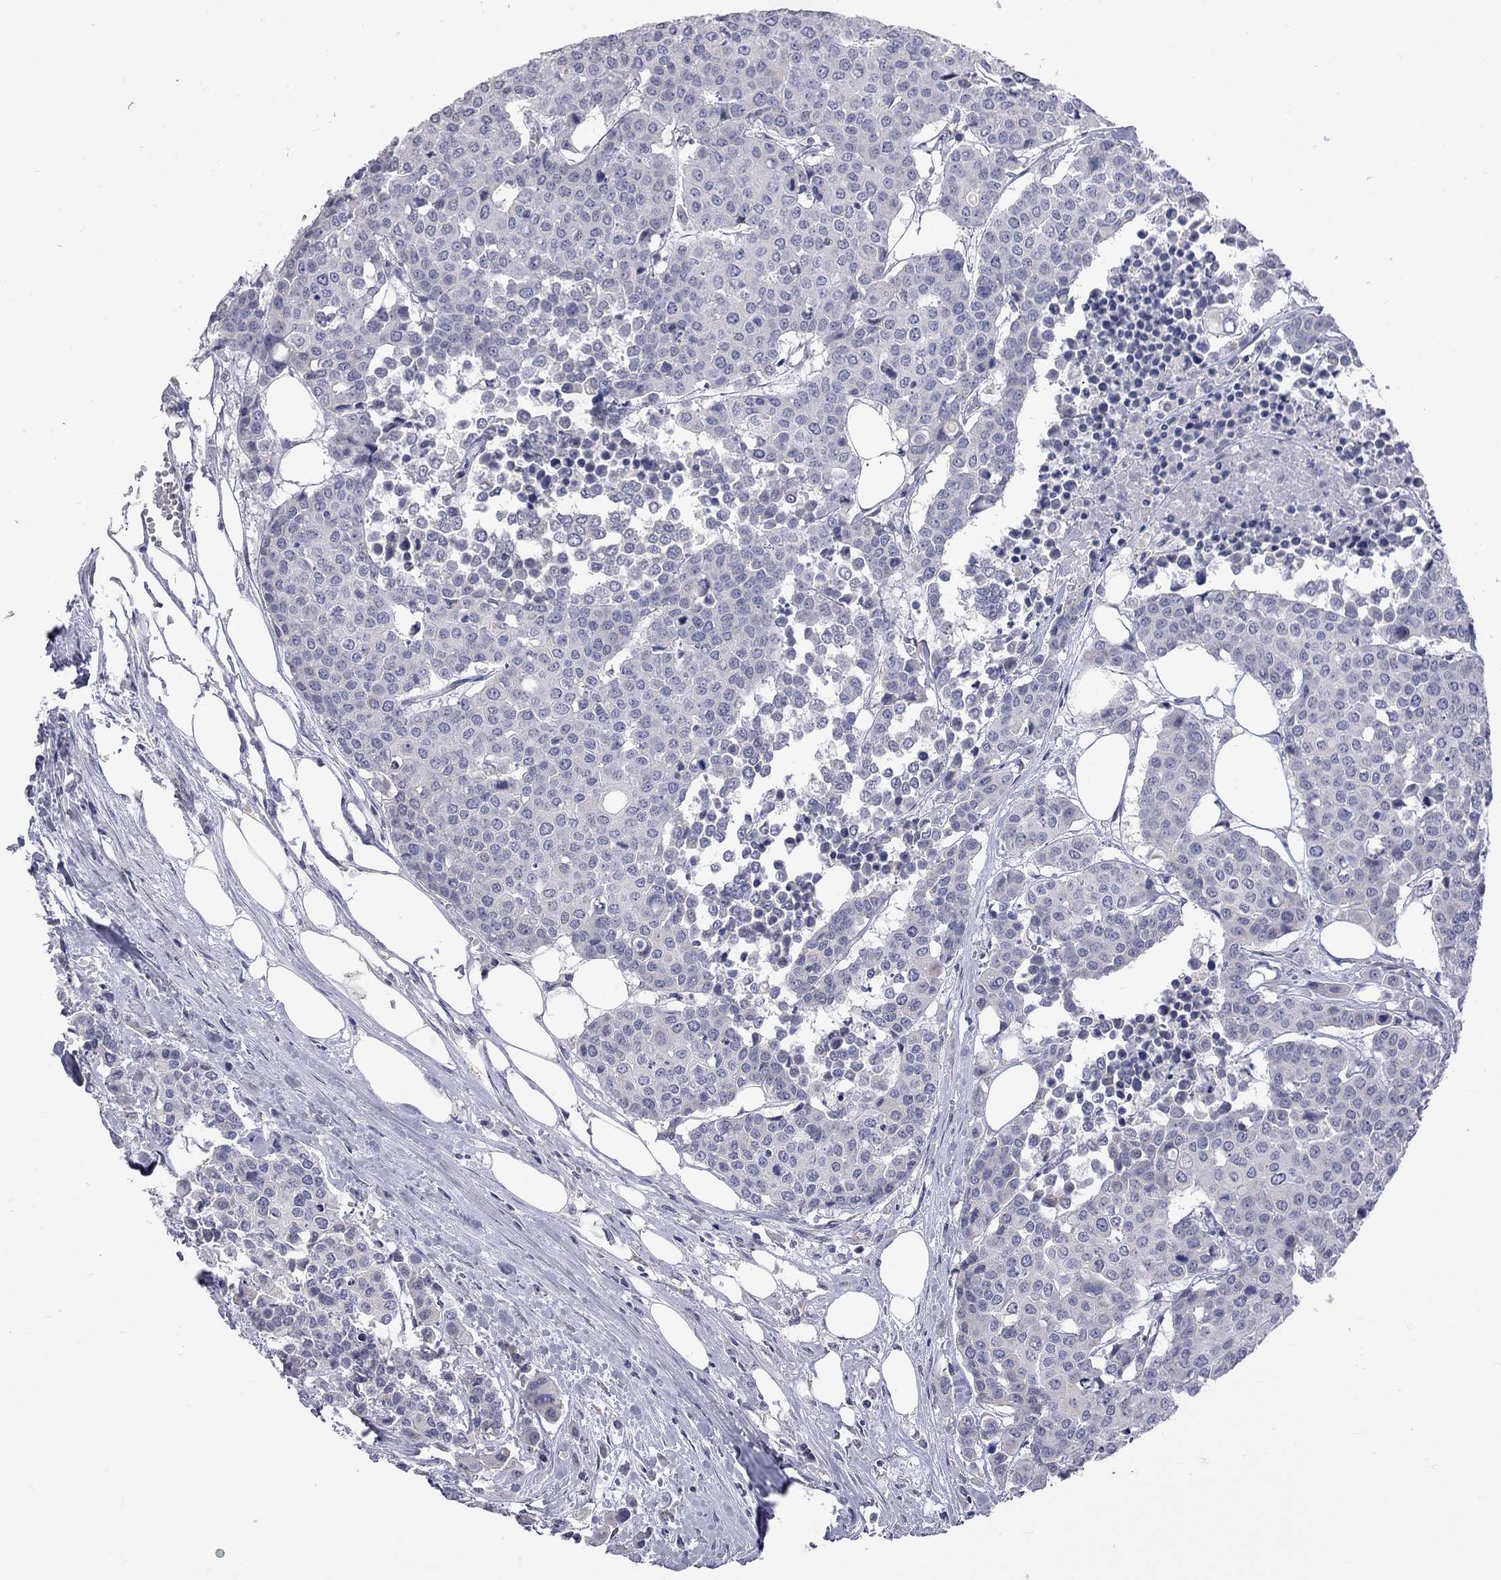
{"staining": {"intensity": "negative", "quantity": "none", "location": "none"}, "tissue": "carcinoid", "cell_type": "Tumor cells", "image_type": "cancer", "snomed": [{"axis": "morphology", "description": "Carcinoid, malignant, NOS"}, {"axis": "topography", "description": "Colon"}], "caption": "Immunohistochemical staining of carcinoid displays no significant expression in tumor cells. Brightfield microscopy of immunohistochemistry stained with DAB (brown) and hematoxylin (blue), captured at high magnification.", "gene": "OPRK1", "patient": {"sex": "male", "age": 81}}